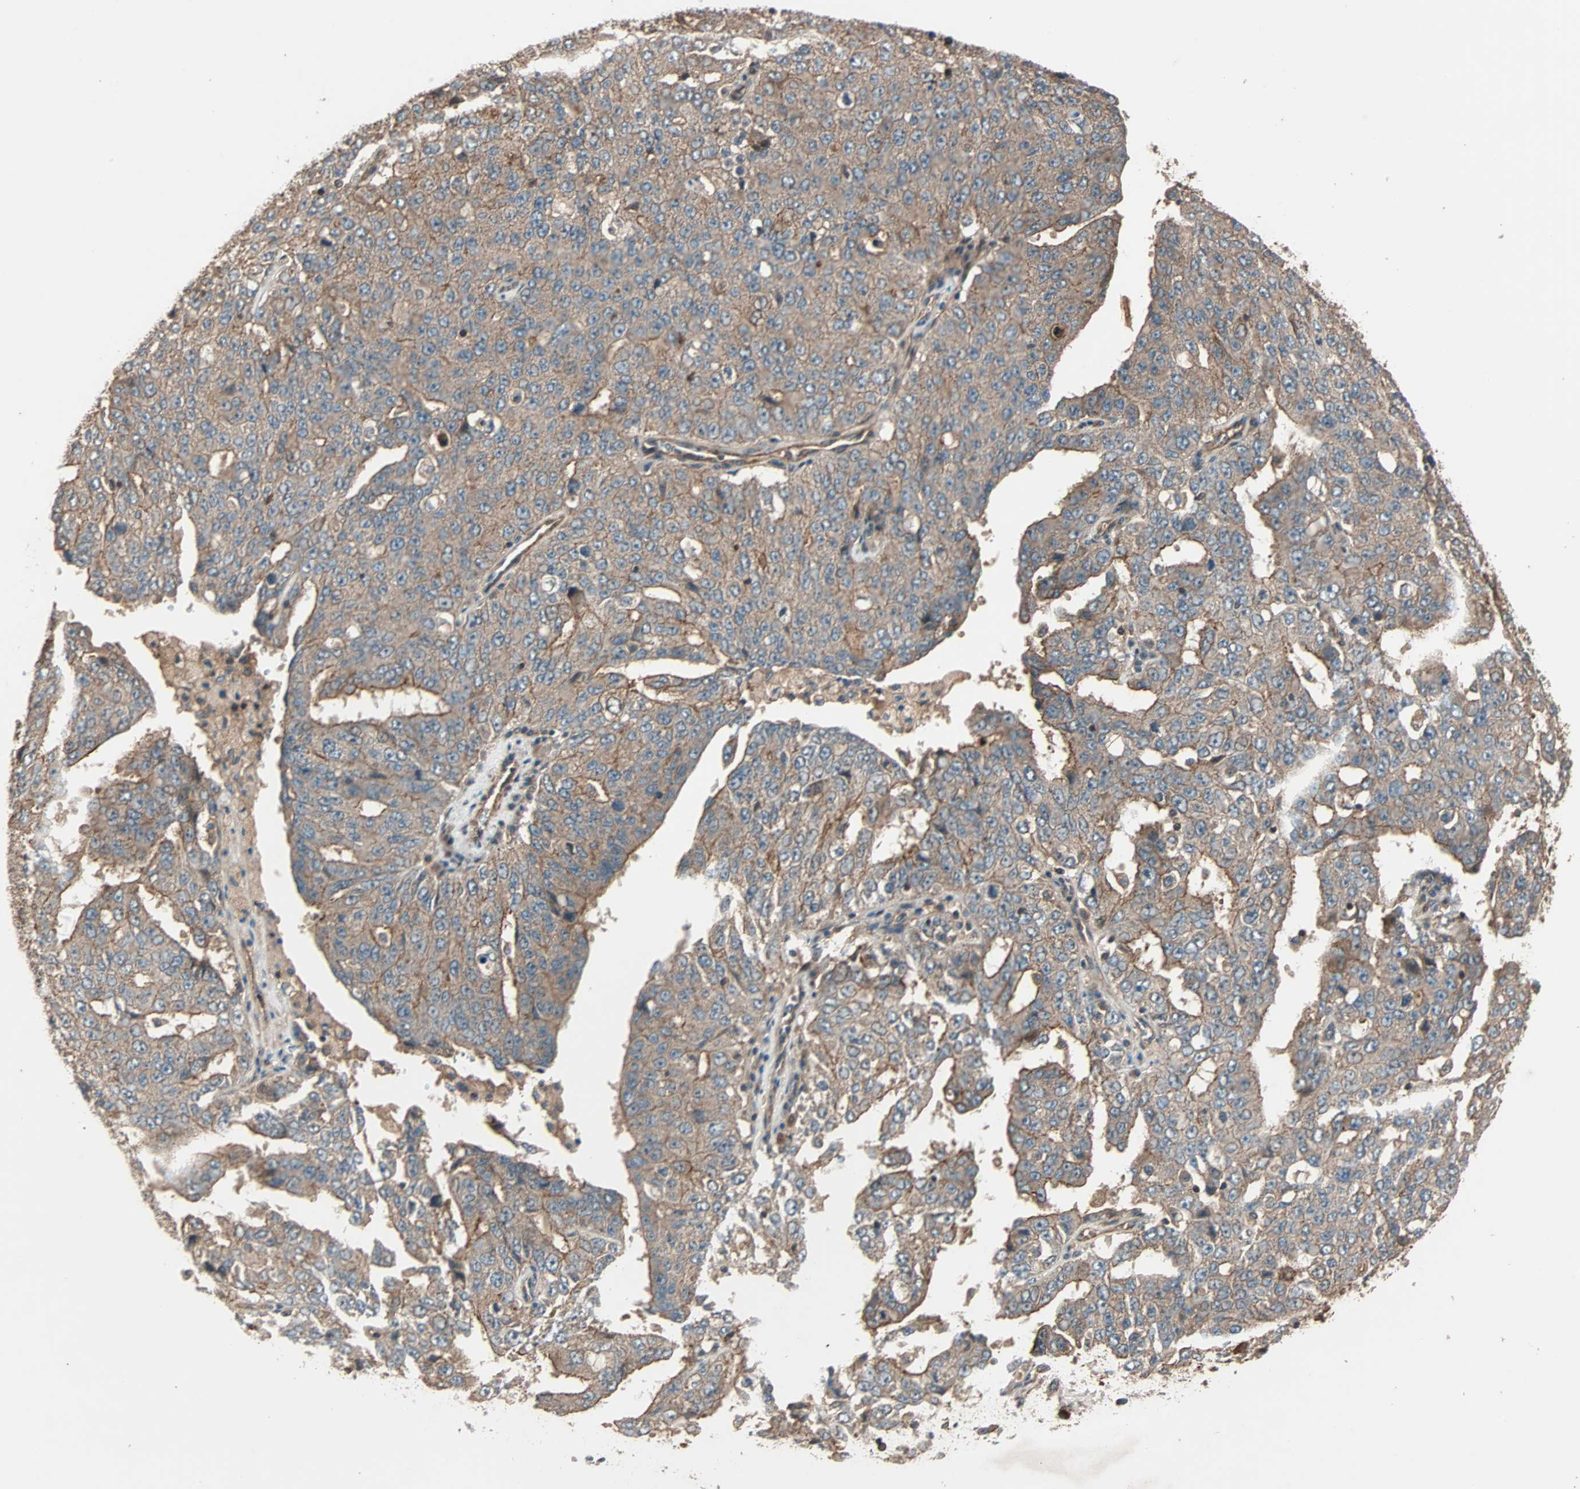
{"staining": {"intensity": "weak", "quantity": ">75%", "location": "cytoplasmic/membranous"}, "tissue": "ovarian cancer", "cell_type": "Tumor cells", "image_type": "cancer", "snomed": [{"axis": "morphology", "description": "Carcinoma, endometroid"}, {"axis": "topography", "description": "Ovary"}], "caption": "Endometroid carcinoma (ovarian) tissue exhibits weak cytoplasmic/membranous positivity in approximately >75% of tumor cells, visualized by immunohistochemistry.", "gene": "GCK", "patient": {"sex": "female", "age": 62}}